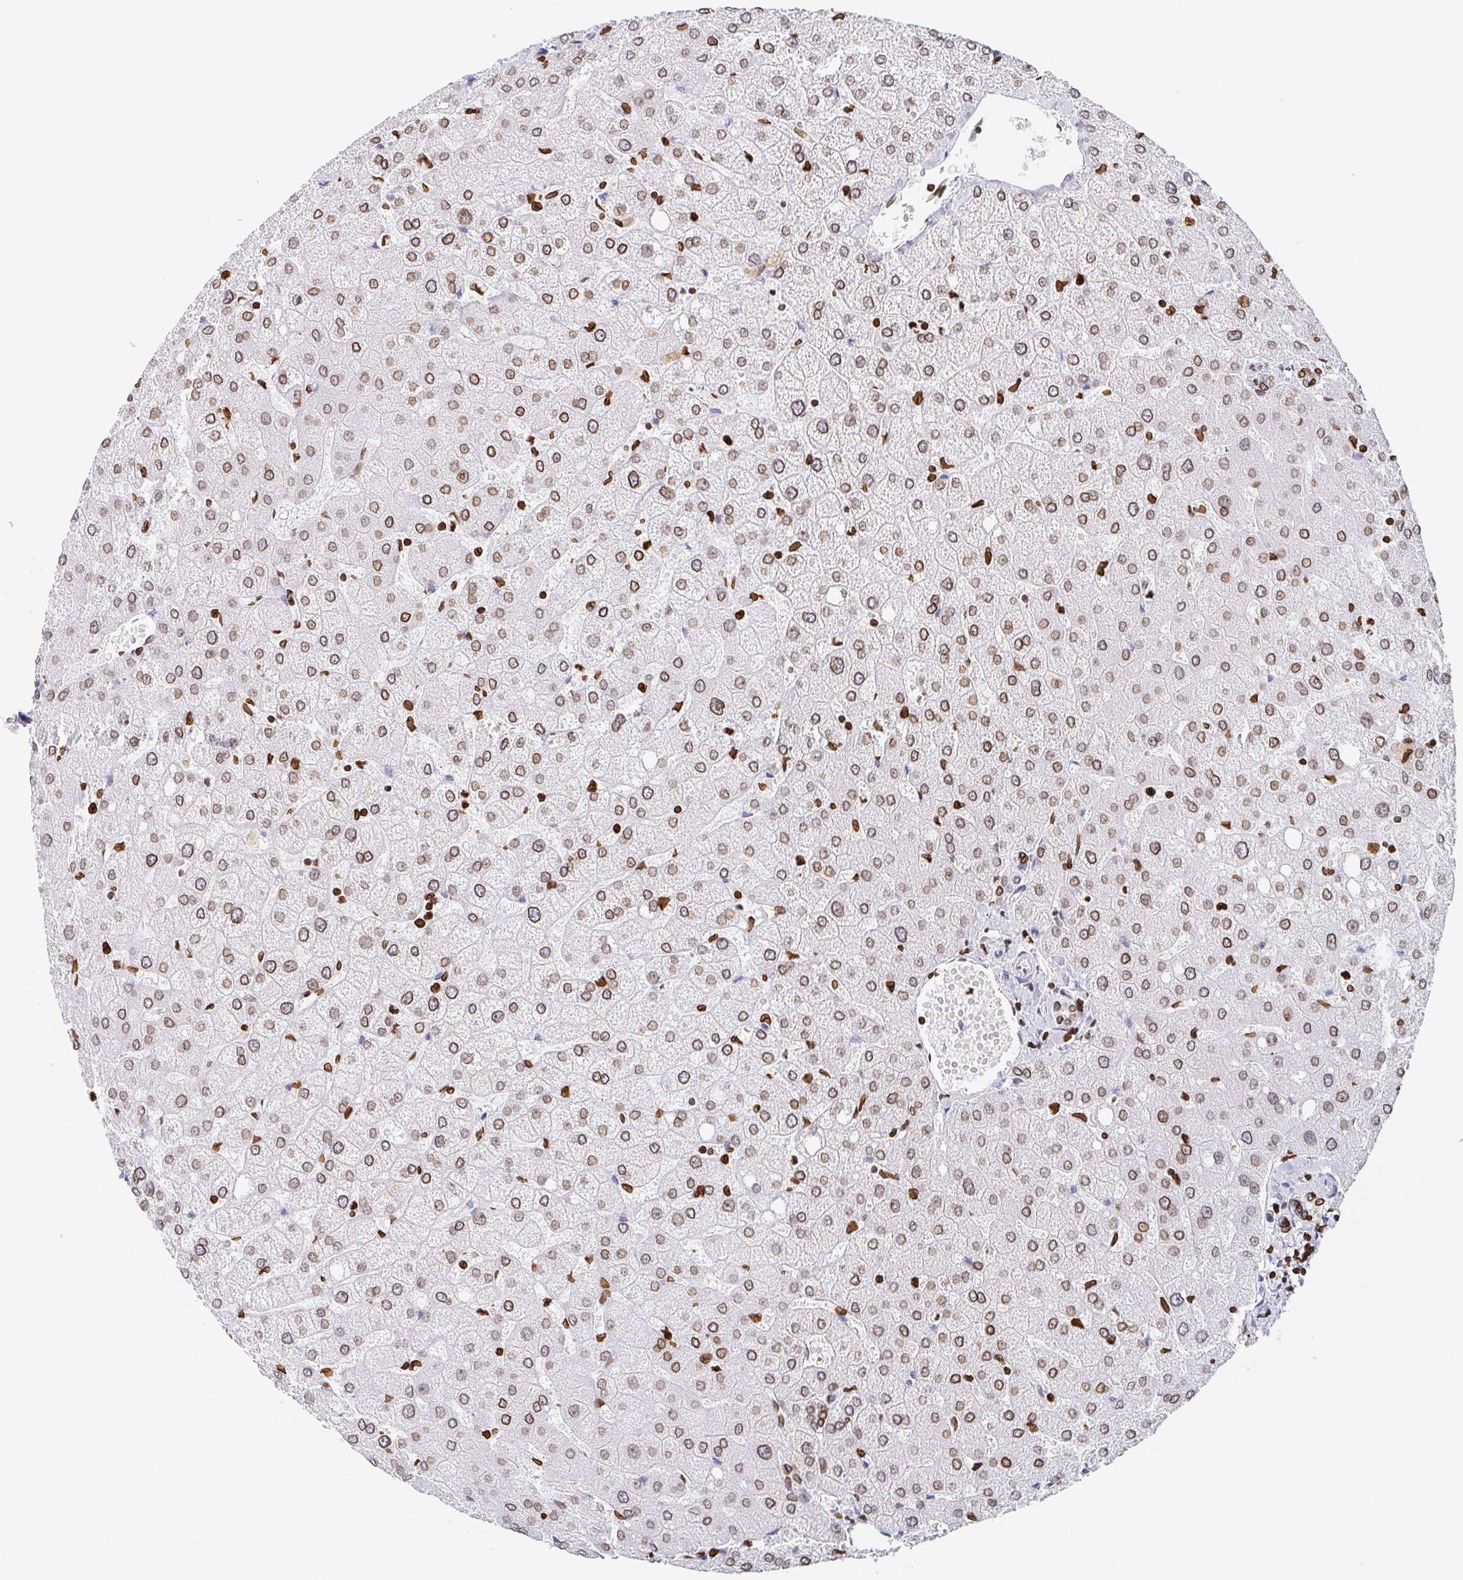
{"staining": {"intensity": "moderate", "quantity": "25%-75%", "location": "cytoplasmic/membranous,nuclear"}, "tissue": "liver", "cell_type": "Cholangiocytes", "image_type": "normal", "snomed": [{"axis": "morphology", "description": "Normal tissue, NOS"}, {"axis": "topography", "description": "Liver"}], "caption": "Immunohistochemistry (IHC) staining of unremarkable liver, which displays medium levels of moderate cytoplasmic/membranous,nuclear positivity in about 25%-75% of cholangiocytes indicating moderate cytoplasmic/membranous,nuclear protein expression. The staining was performed using DAB (3,3'-diaminobenzidine) (brown) for protein detection and nuclei were counterstained in hematoxylin (blue).", "gene": "BTBD7", "patient": {"sex": "female", "age": 54}}